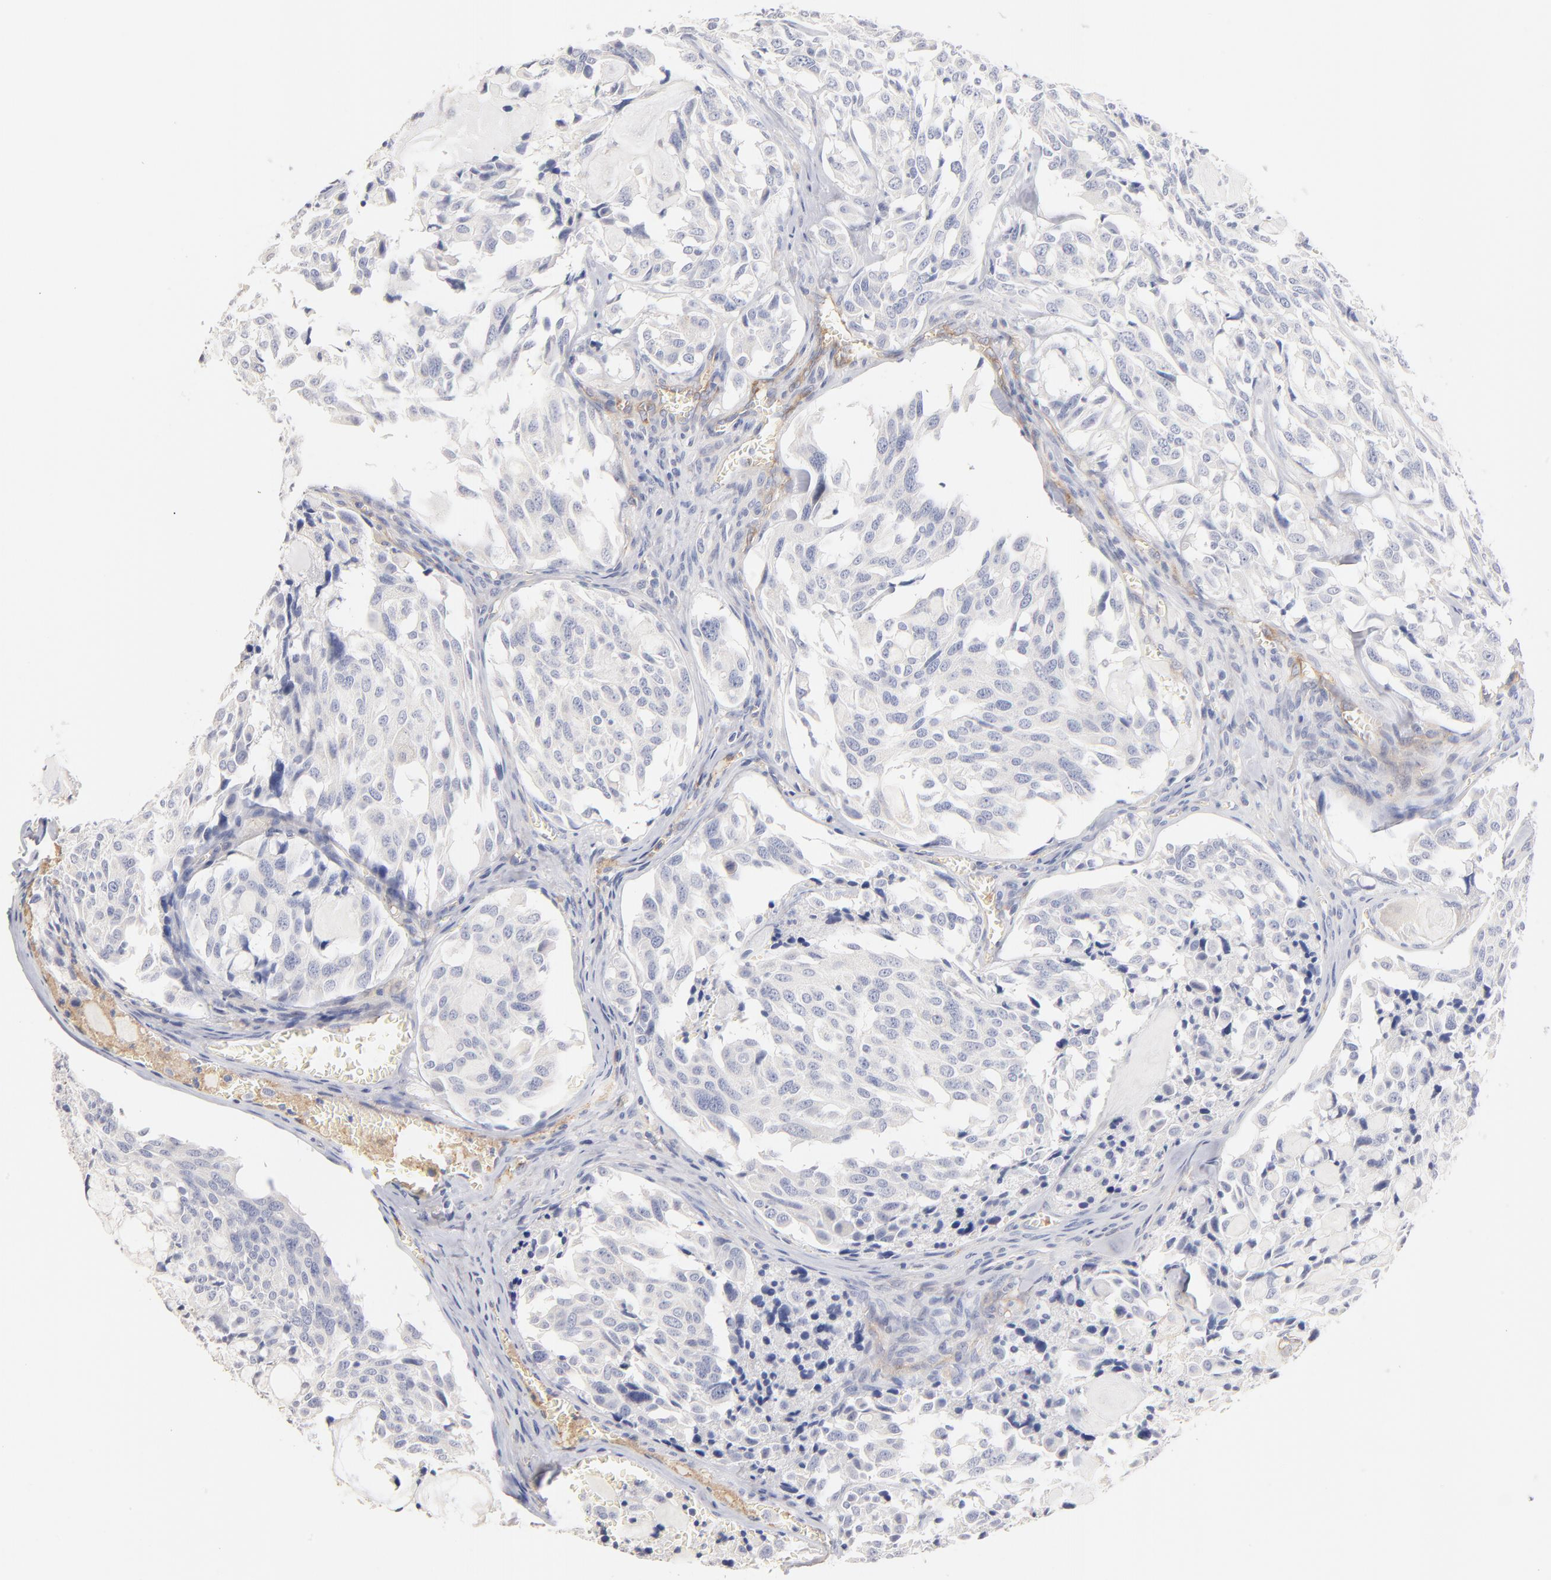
{"staining": {"intensity": "negative", "quantity": "none", "location": "none"}, "tissue": "thyroid cancer", "cell_type": "Tumor cells", "image_type": "cancer", "snomed": [{"axis": "morphology", "description": "Papillary adenocarcinoma, NOS"}, {"axis": "topography", "description": "Thyroid gland"}], "caption": "An image of thyroid cancer (papillary adenocarcinoma) stained for a protein demonstrates no brown staining in tumor cells.", "gene": "ITGA8", "patient": {"sex": "male", "age": 87}}